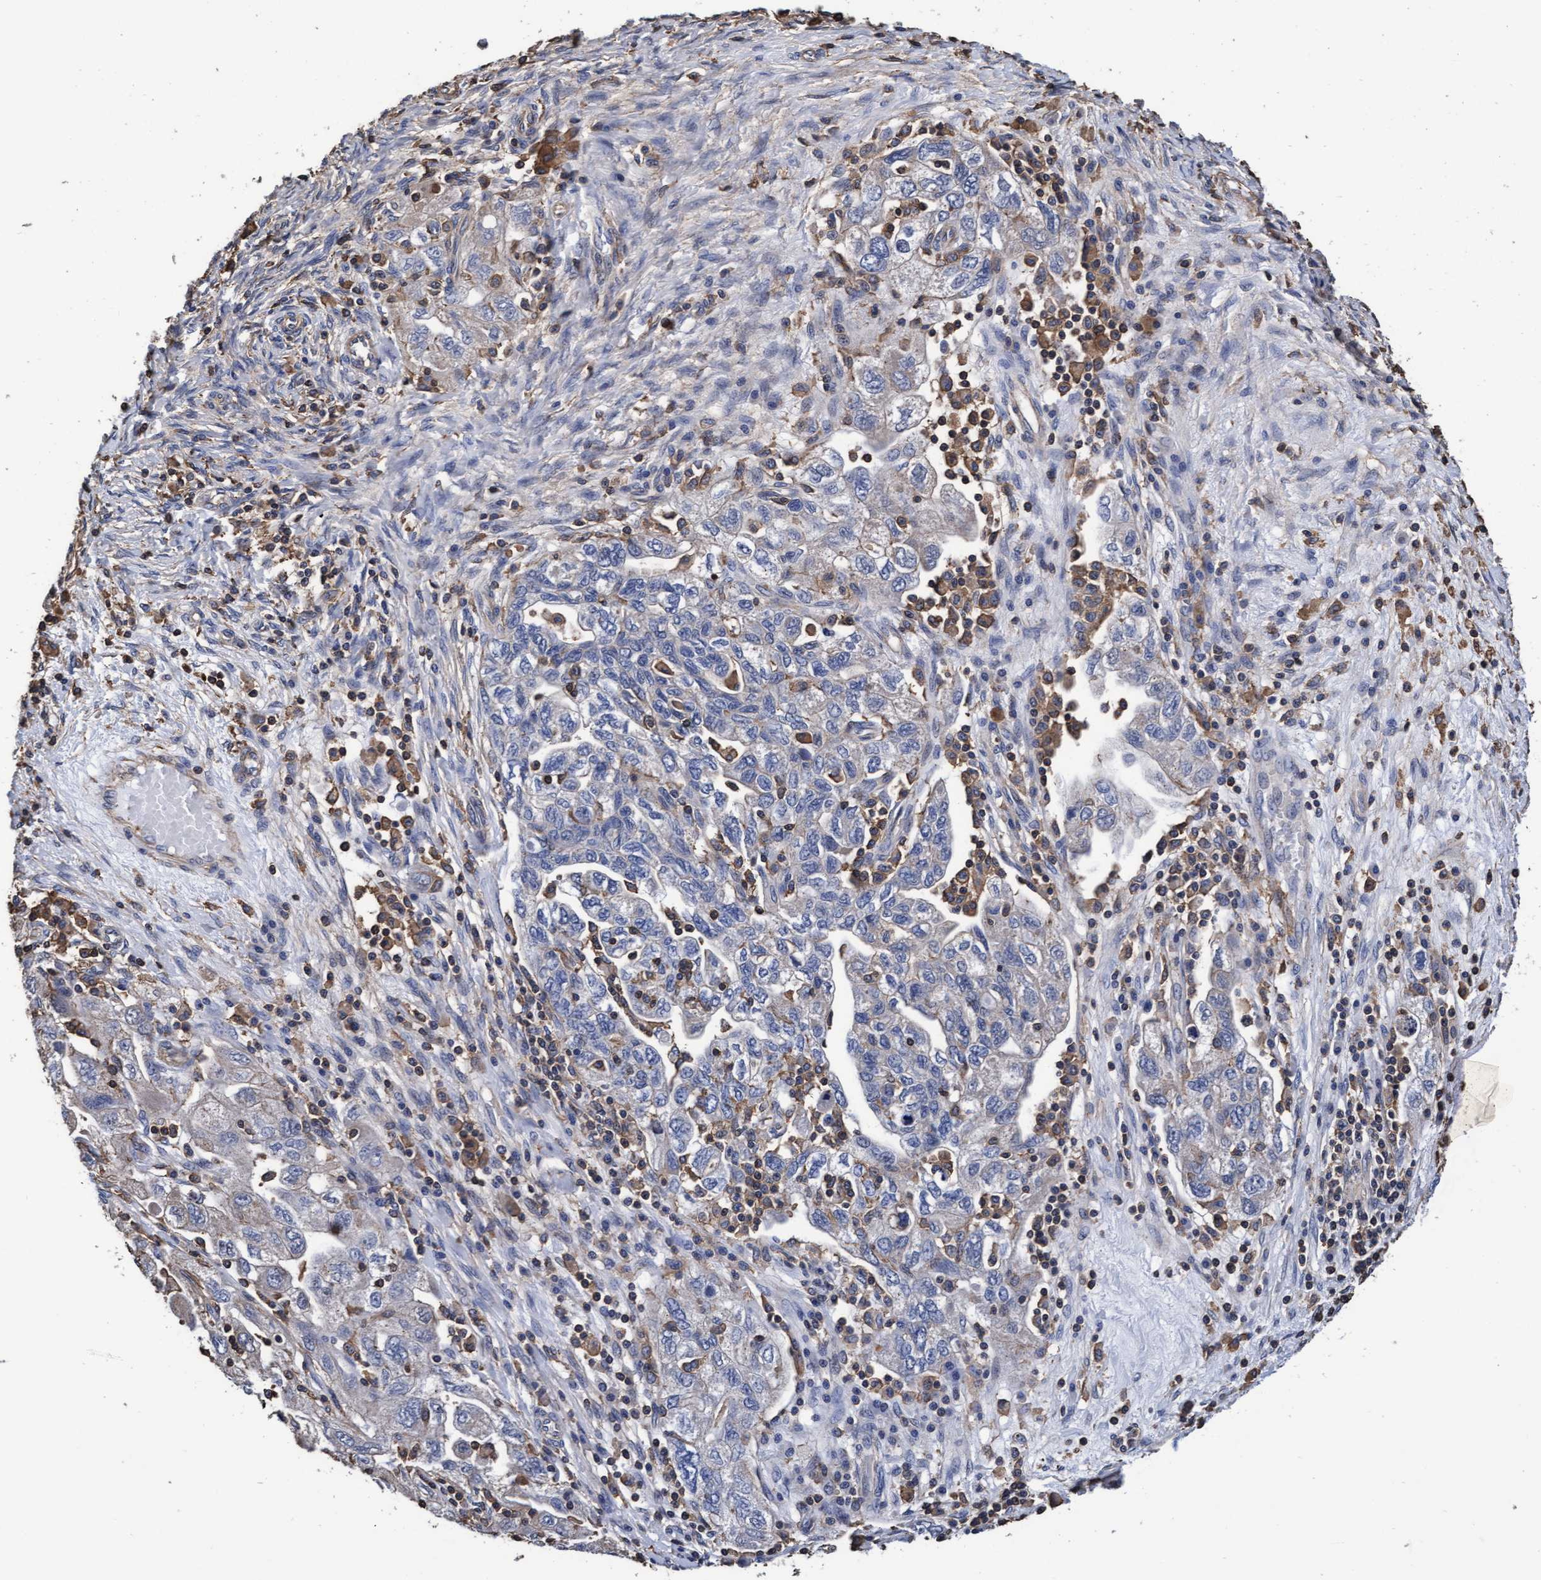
{"staining": {"intensity": "negative", "quantity": "none", "location": "none"}, "tissue": "ovarian cancer", "cell_type": "Tumor cells", "image_type": "cancer", "snomed": [{"axis": "morphology", "description": "Carcinoma, NOS"}, {"axis": "morphology", "description": "Cystadenocarcinoma, serous, NOS"}, {"axis": "topography", "description": "Ovary"}], "caption": "Immunohistochemistry micrograph of human ovarian serous cystadenocarcinoma stained for a protein (brown), which exhibits no staining in tumor cells.", "gene": "GRHPR", "patient": {"sex": "female", "age": 69}}